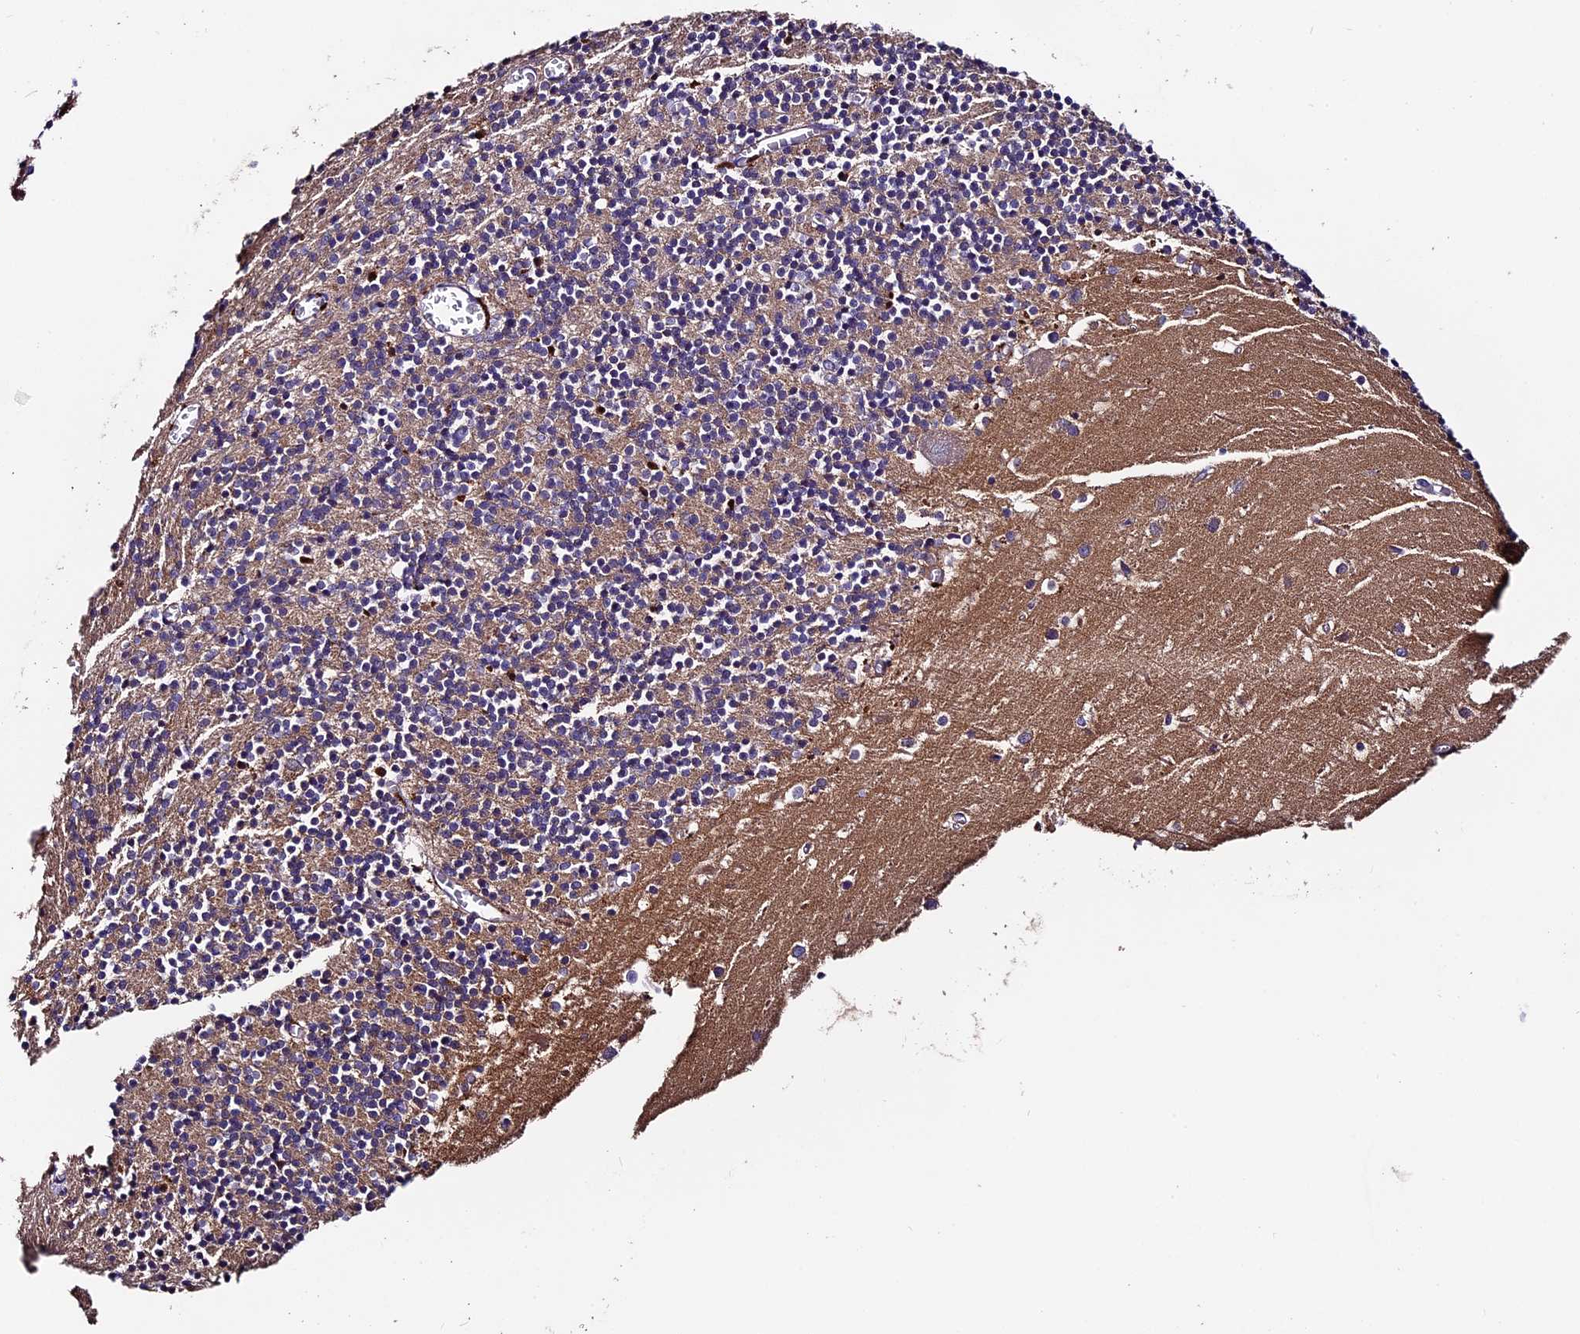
{"staining": {"intensity": "moderate", "quantity": "25%-75%", "location": "cytoplasmic/membranous"}, "tissue": "cerebellum", "cell_type": "Cells in granular layer", "image_type": "normal", "snomed": [{"axis": "morphology", "description": "Normal tissue, NOS"}, {"axis": "topography", "description": "Cerebellum"}], "caption": "High-power microscopy captured an immunohistochemistry histopathology image of normal cerebellum, revealing moderate cytoplasmic/membranous positivity in about 25%-75% of cells in granular layer. (DAB IHC with brightfield microscopy, high magnification).", "gene": "CLN5", "patient": {"sex": "male", "age": 54}}